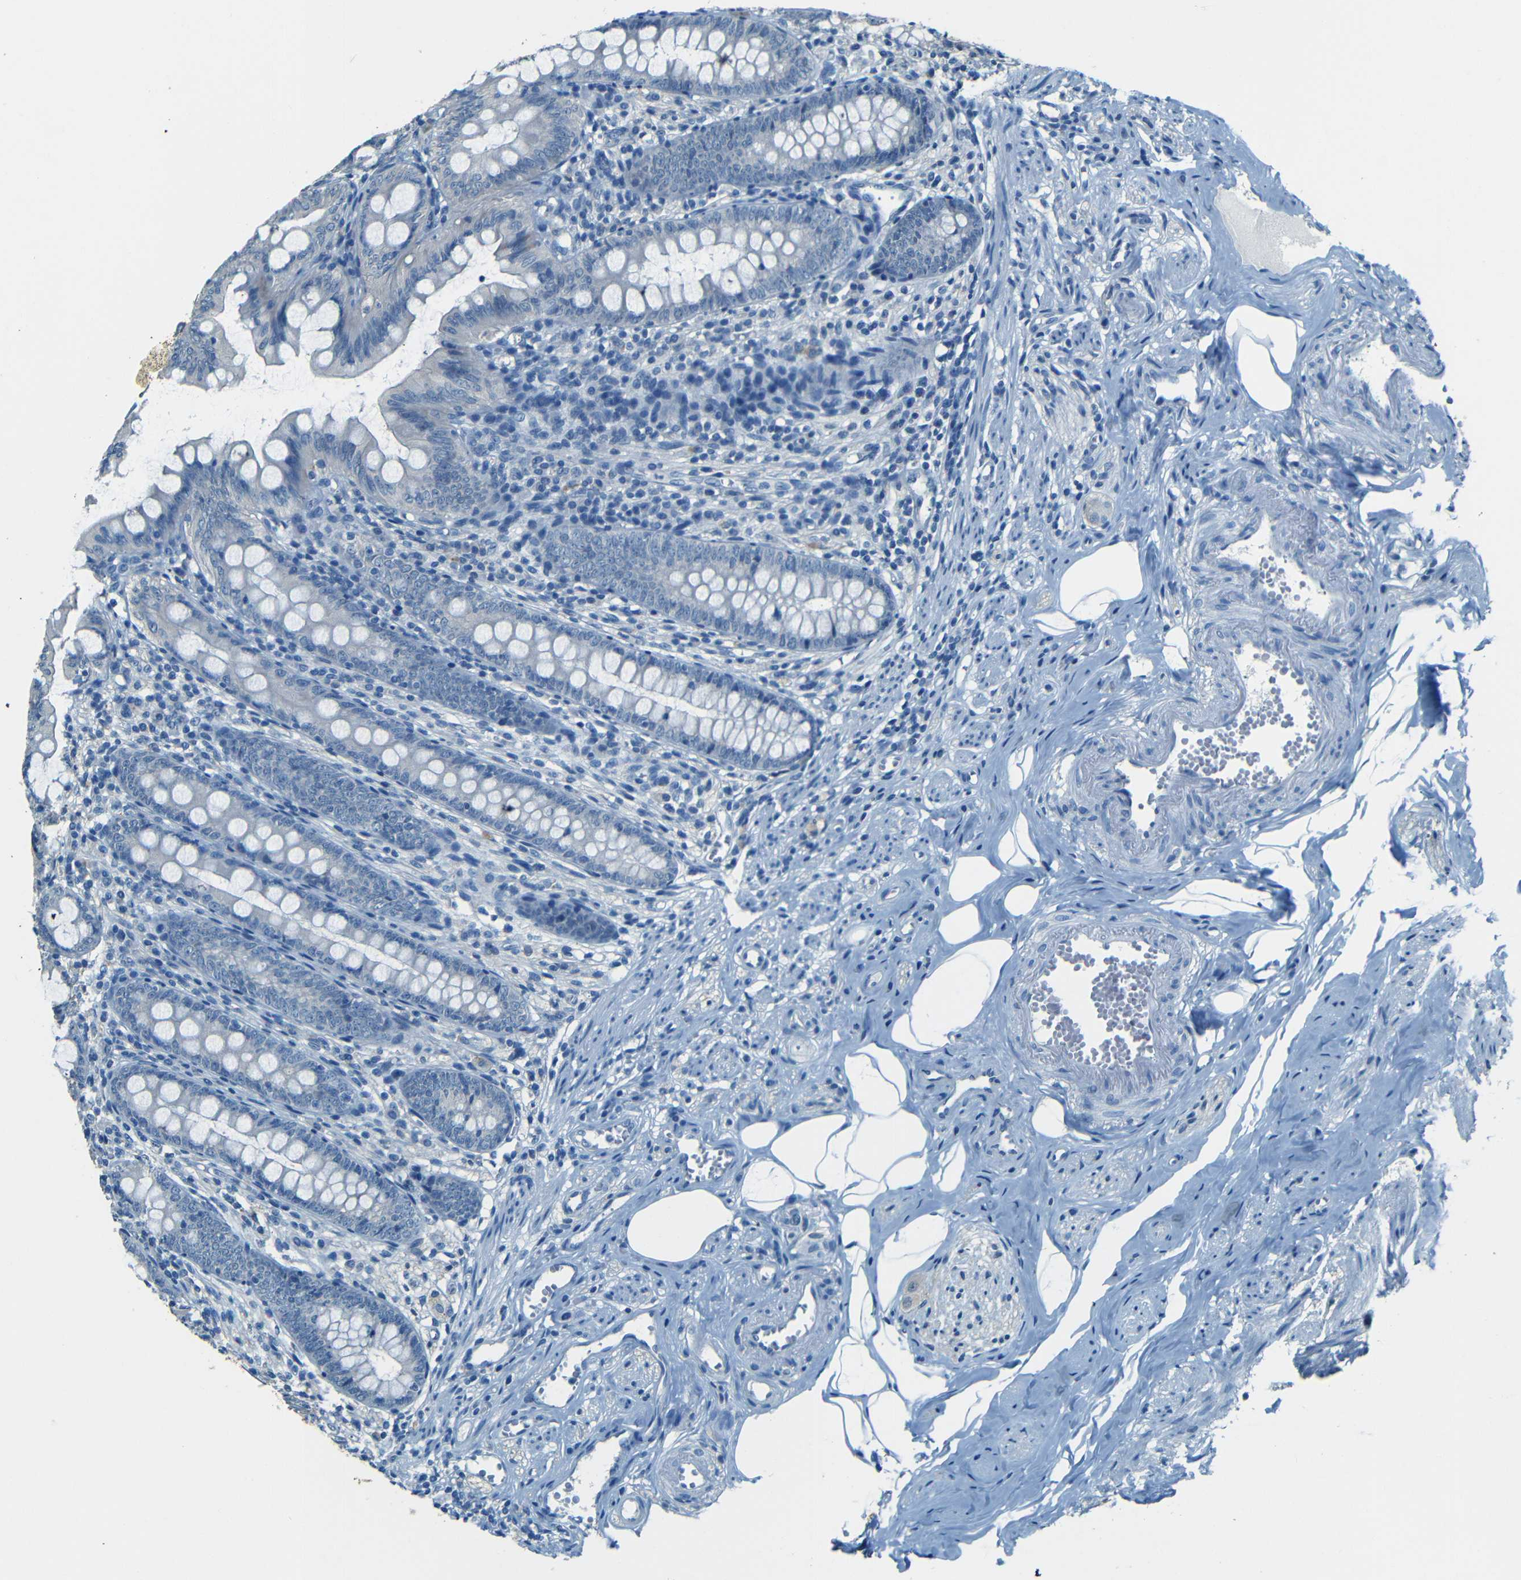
{"staining": {"intensity": "negative", "quantity": "none", "location": "none"}, "tissue": "appendix", "cell_type": "Glandular cells", "image_type": "normal", "snomed": [{"axis": "morphology", "description": "Normal tissue, NOS"}, {"axis": "topography", "description": "Appendix"}], "caption": "A photomicrograph of human appendix is negative for staining in glandular cells. Brightfield microscopy of IHC stained with DAB (3,3'-diaminobenzidine) (brown) and hematoxylin (blue), captured at high magnification.", "gene": "ZMAT1", "patient": {"sex": "female", "age": 77}}